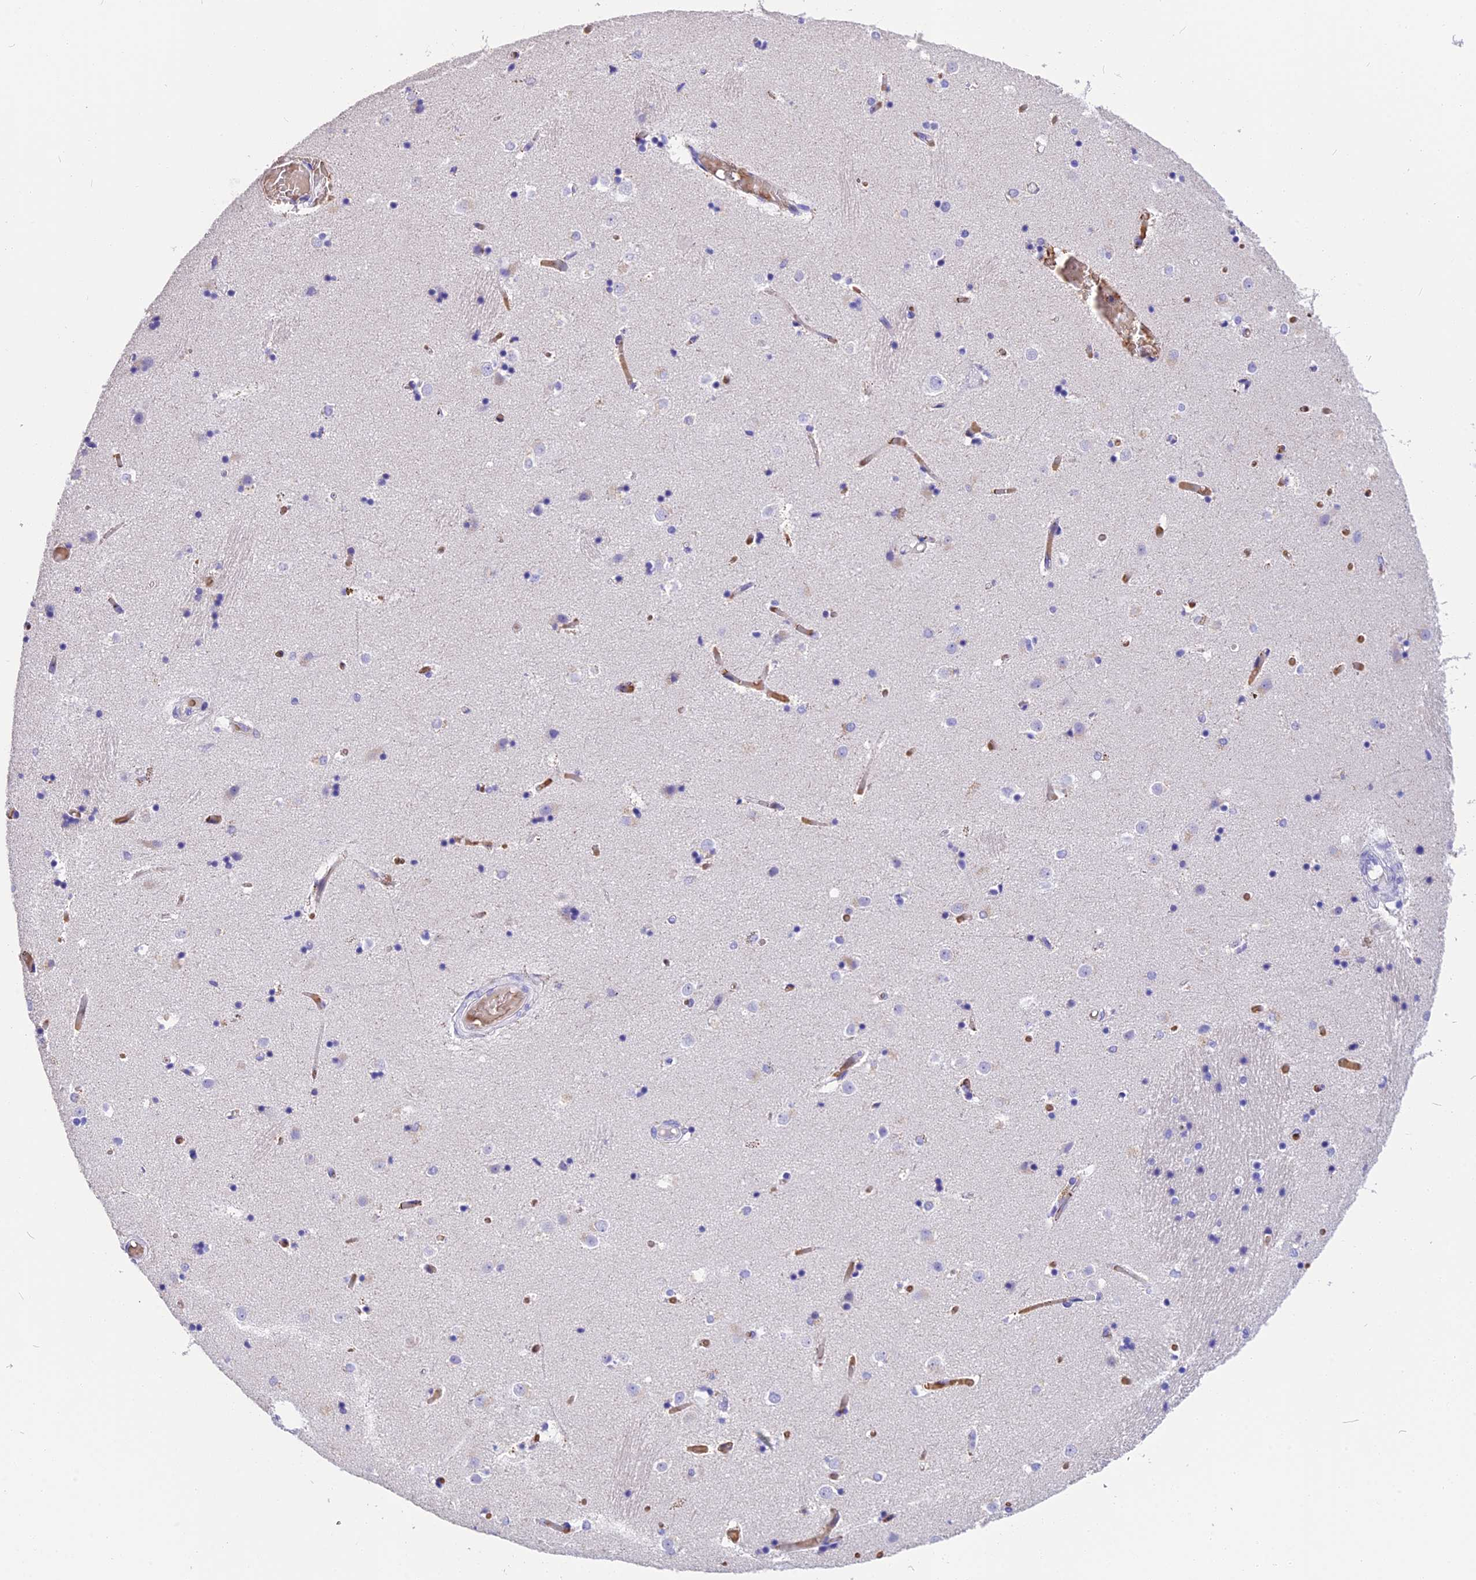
{"staining": {"intensity": "negative", "quantity": "none", "location": "none"}, "tissue": "caudate", "cell_type": "Glial cells", "image_type": "normal", "snomed": [{"axis": "morphology", "description": "Normal tissue, NOS"}, {"axis": "topography", "description": "Lateral ventricle wall"}], "caption": "Protein analysis of normal caudate reveals no significant positivity in glial cells. (Immunohistochemistry (ihc), brightfield microscopy, high magnification).", "gene": "TNNC2", "patient": {"sex": "female", "age": 52}}